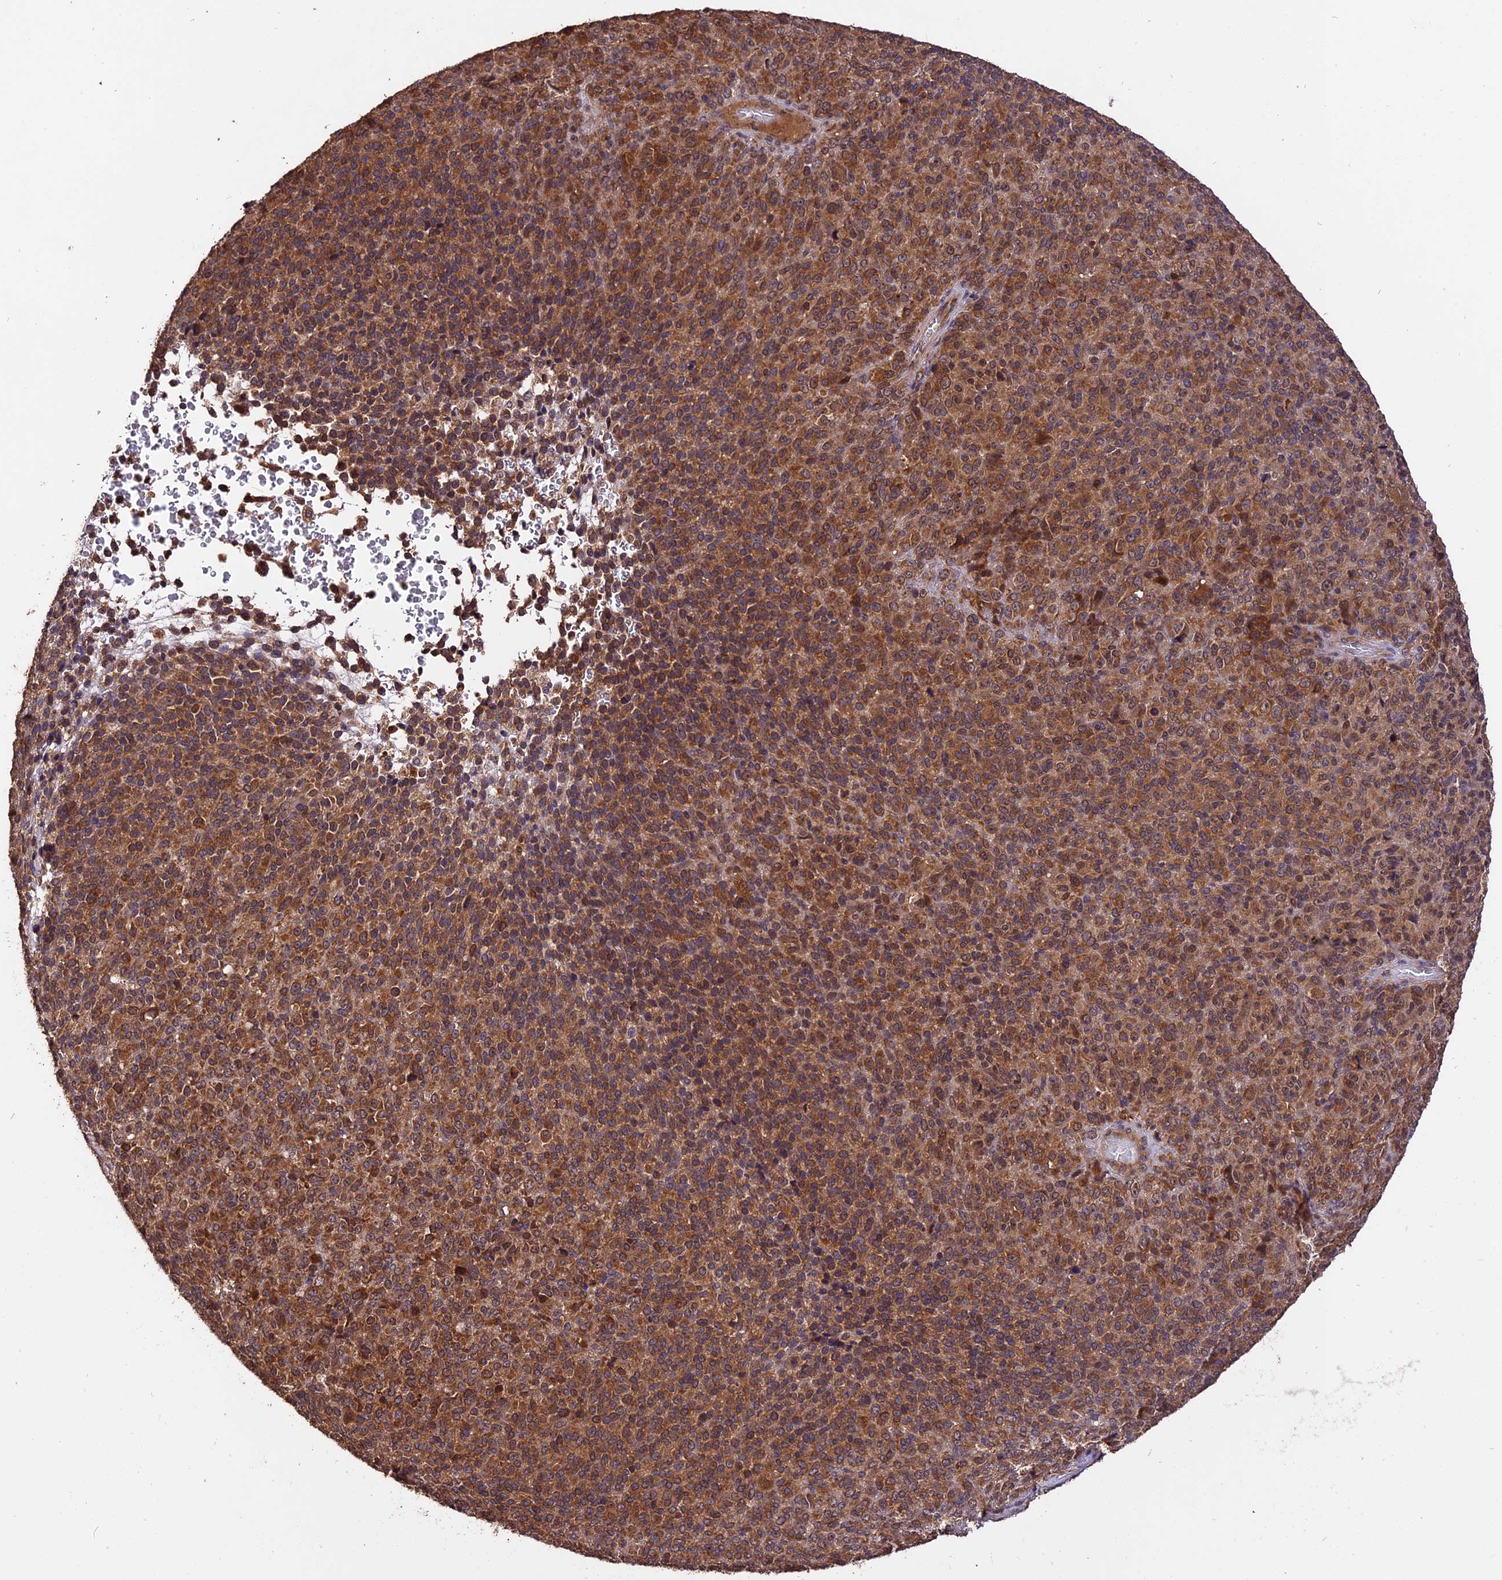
{"staining": {"intensity": "strong", "quantity": ">75%", "location": "cytoplasmic/membranous"}, "tissue": "melanoma", "cell_type": "Tumor cells", "image_type": "cancer", "snomed": [{"axis": "morphology", "description": "Malignant melanoma, Metastatic site"}, {"axis": "topography", "description": "Brain"}], "caption": "DAB (3,3'-diaminobenzidine) immunohistochemical staining of melanoma displays strong cytoplasmic/membranous protein staining in approximately >75% of tumor cells.", "gene": "TRMT1", "patient": {"sex": "female", "age": 56}}